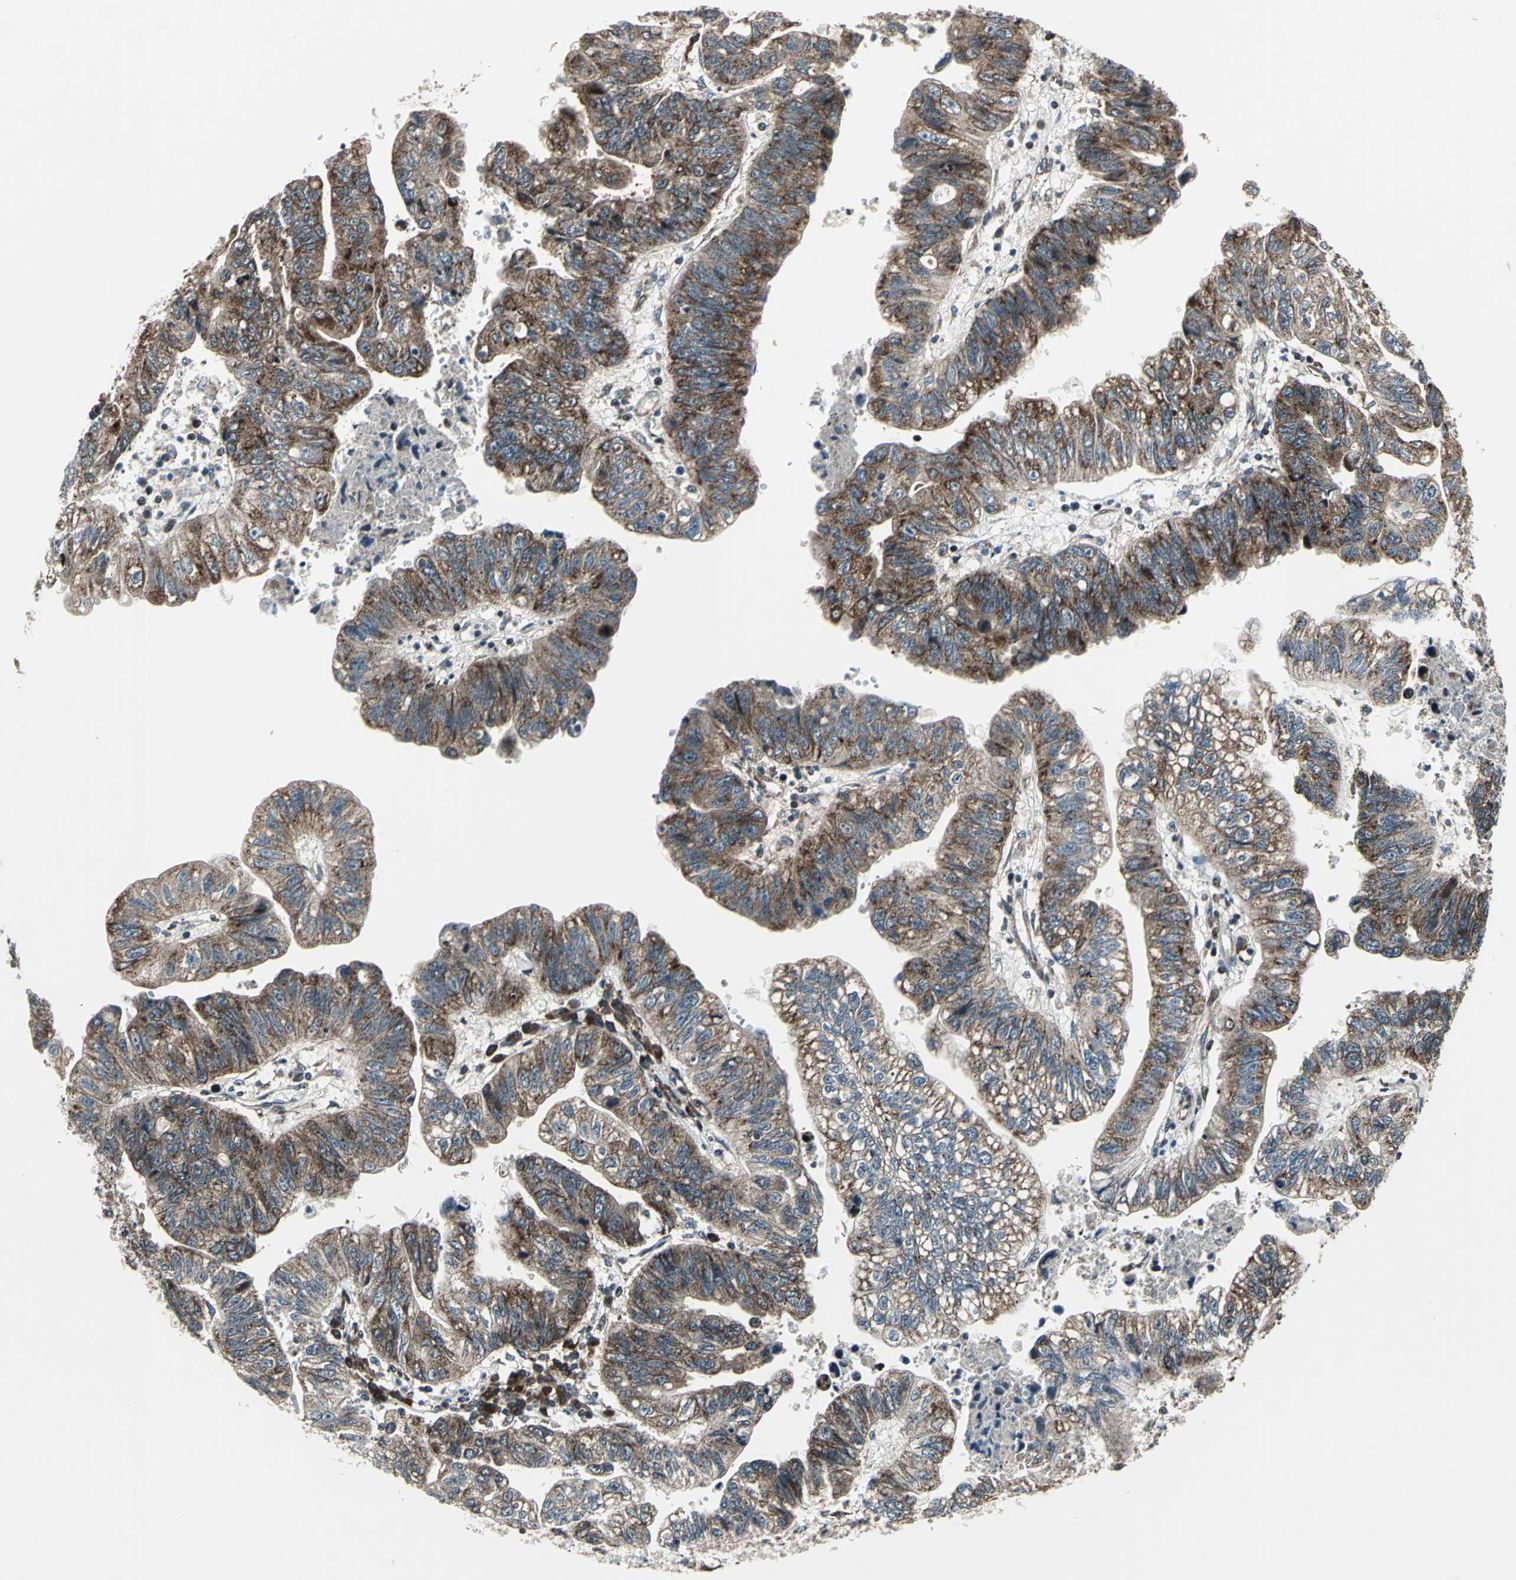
{"staining": {"intensity": "strong", "quantity": ">75%", "location": "cytoplasmic/membranous"}, "tissue": "stomach cancer", "cell_type": "Tumor cells", "image_type": "cancer", "snomed": [{"axis": "morphology", "description": "Adenocarcinoma, NOS"}, {"axis": "topography", "description": "Stomach"}], "caption": "Immunohistochemical staining of human adenocarcinoma (stomach) displays strong cytoplasmic/membranous protein staining in approximately >75% of tumor cells.", "gene": "AATF", "patient": {"sex": "male", "age": 59}}